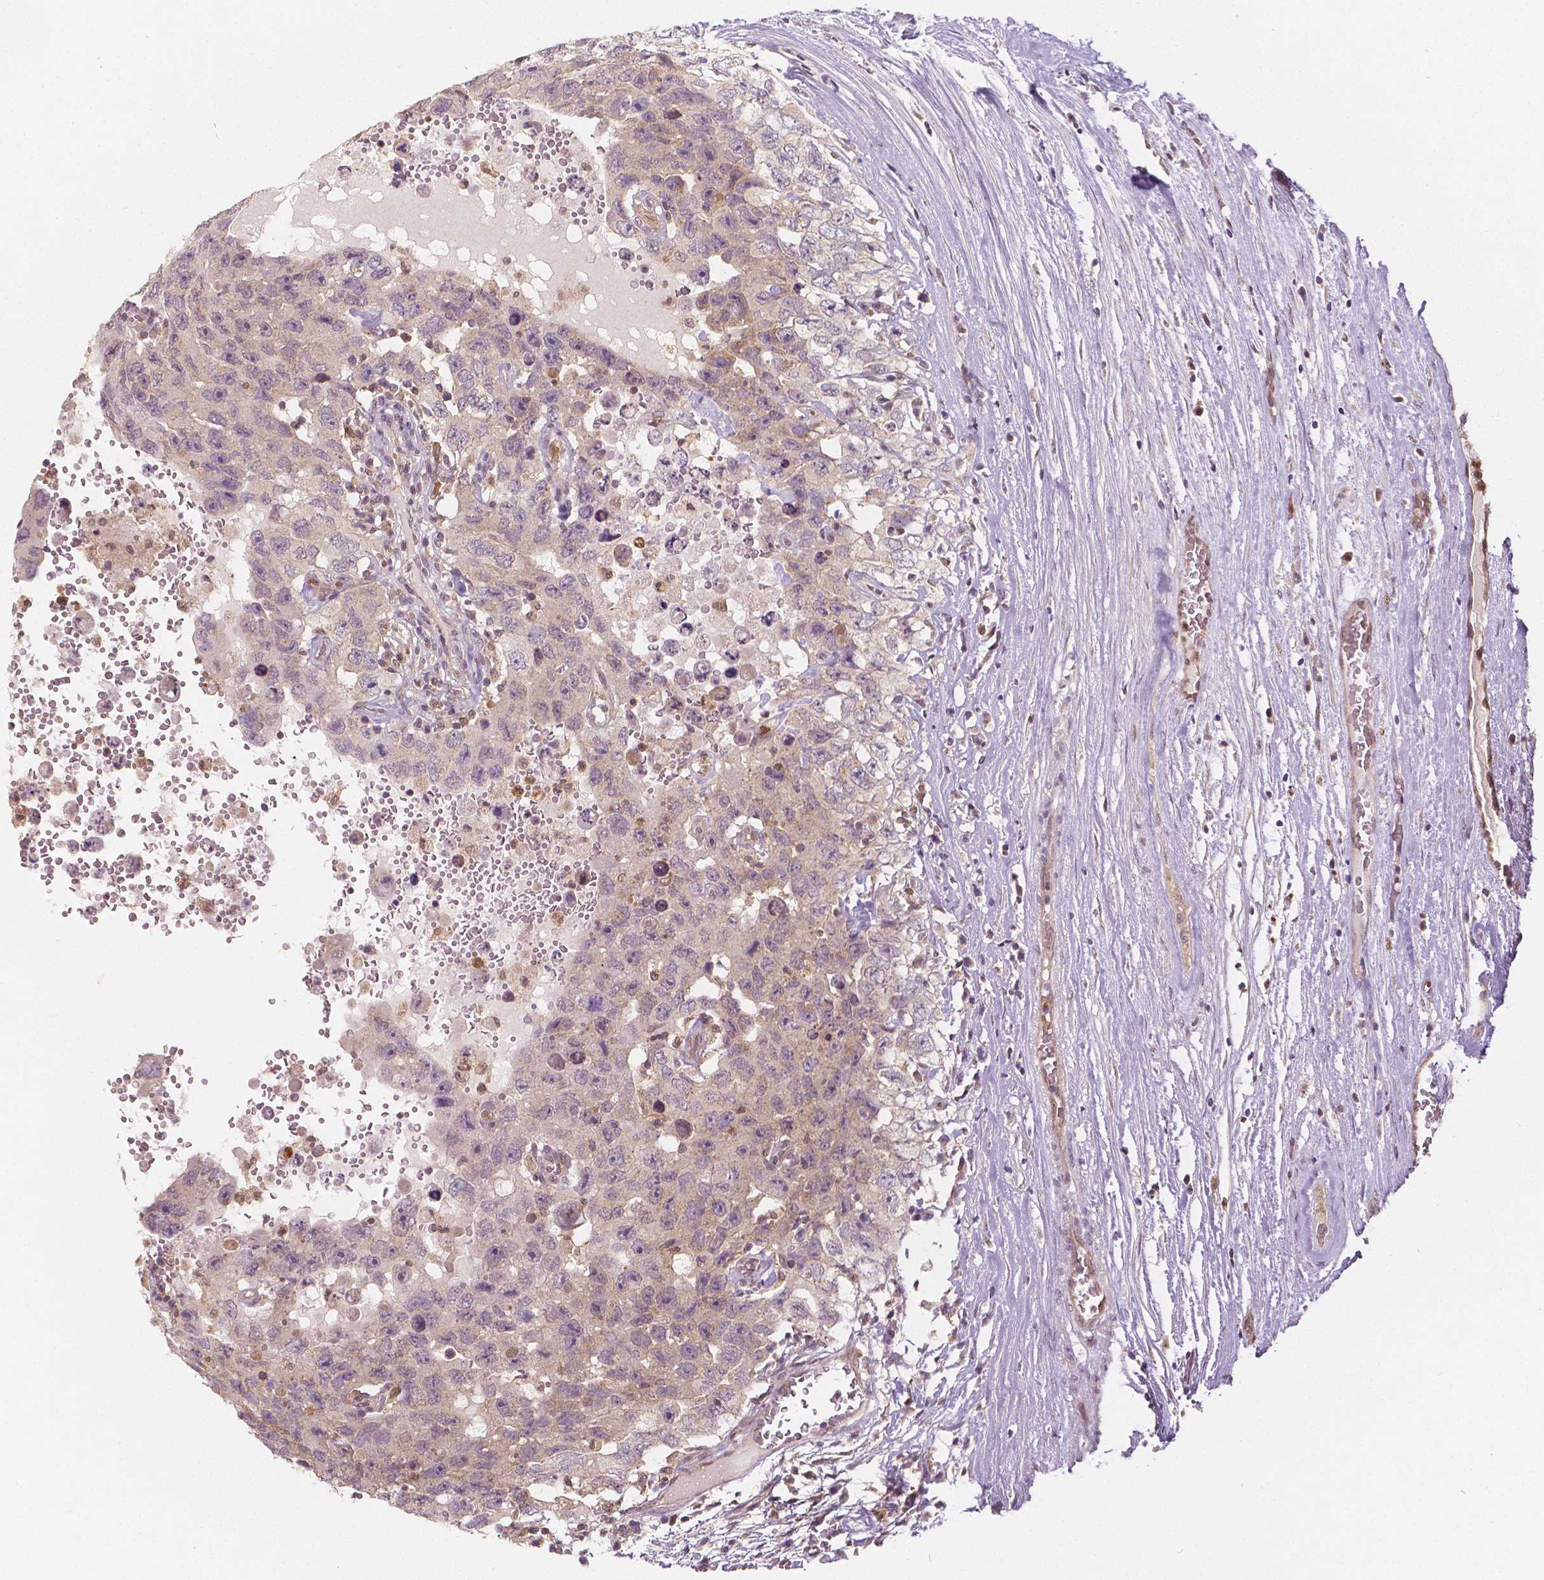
{"staining": {"intensity": "negative", "quantity": "none", "location": "none"}, "tissue": "testis cancer", "cell_type": "Tumor cells", "image_type": "cancer", "snomed": [{"axis": "morphology", "description": "Carcinoma, Embryonal, NOS"}, {"axis": "topography", "description": "Testis"}], "caption": "Immunohistochemistry image of neoplastic tissue: testis cancer stained with DAB exhibits no significant protein positivity in tumor cells.", "gene": "NAPRT", "patient": {"sex": "male", "age": 26}}